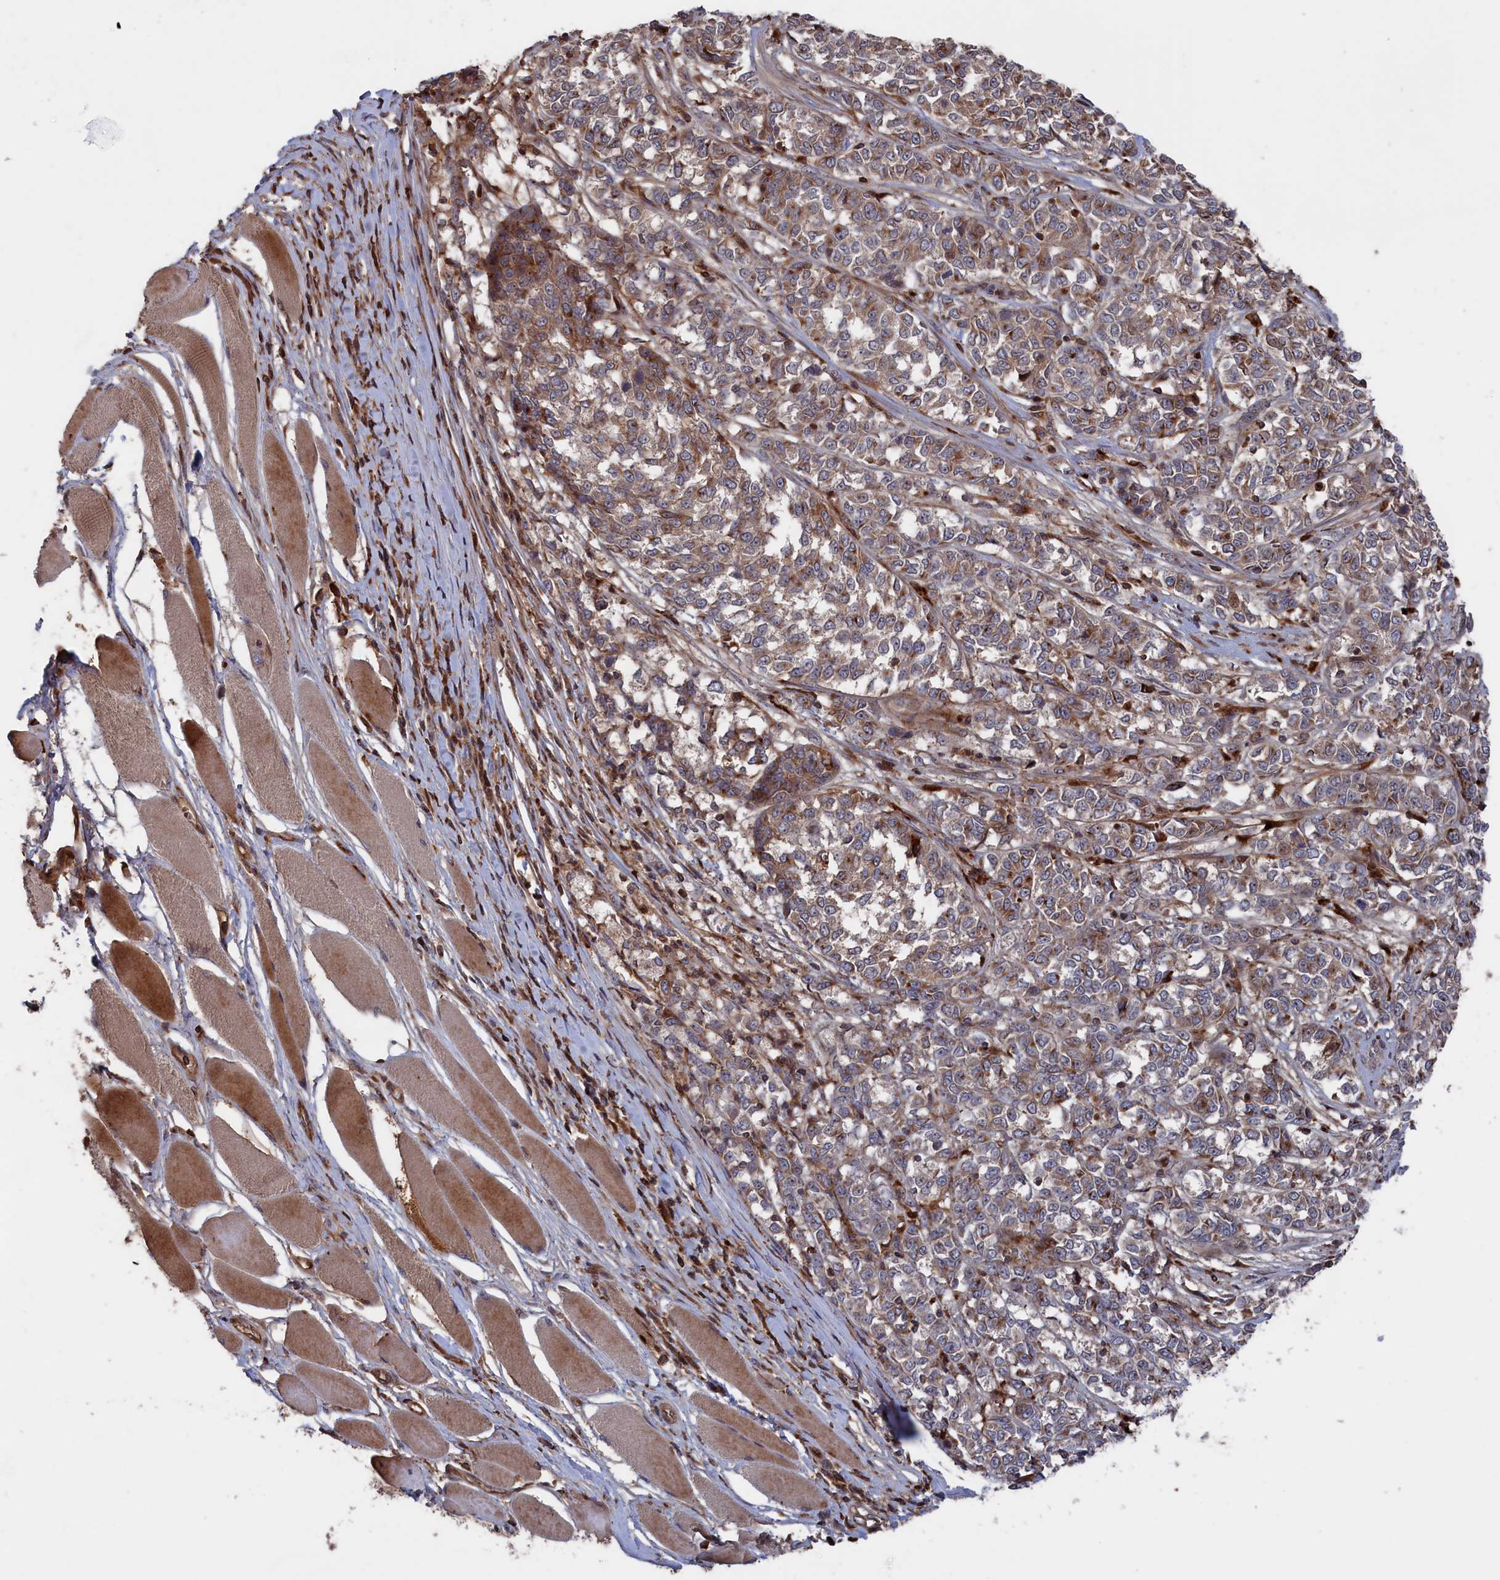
{"staining": {"intensity": "moderate", "quantity": "<25%", "location": "cytoplasmic/membranous"}, "tissue": "melanoma", "cell_type": "Tumor cells", "image_type": "cancer", "snomed": [{"axis": "morphology", "description": "Malignant melanoma, NOS"}, {"axis": "topography", "description": "Skin"}], "caption": "Moderate cytoplasmic/membranous expression for a protein is appreciated in approximately <25% of tumor cells of malignant melanoma using immunohistochemistry.", "gene": "PLA2G15", "patient": {"sex": "female", "age": 72}}